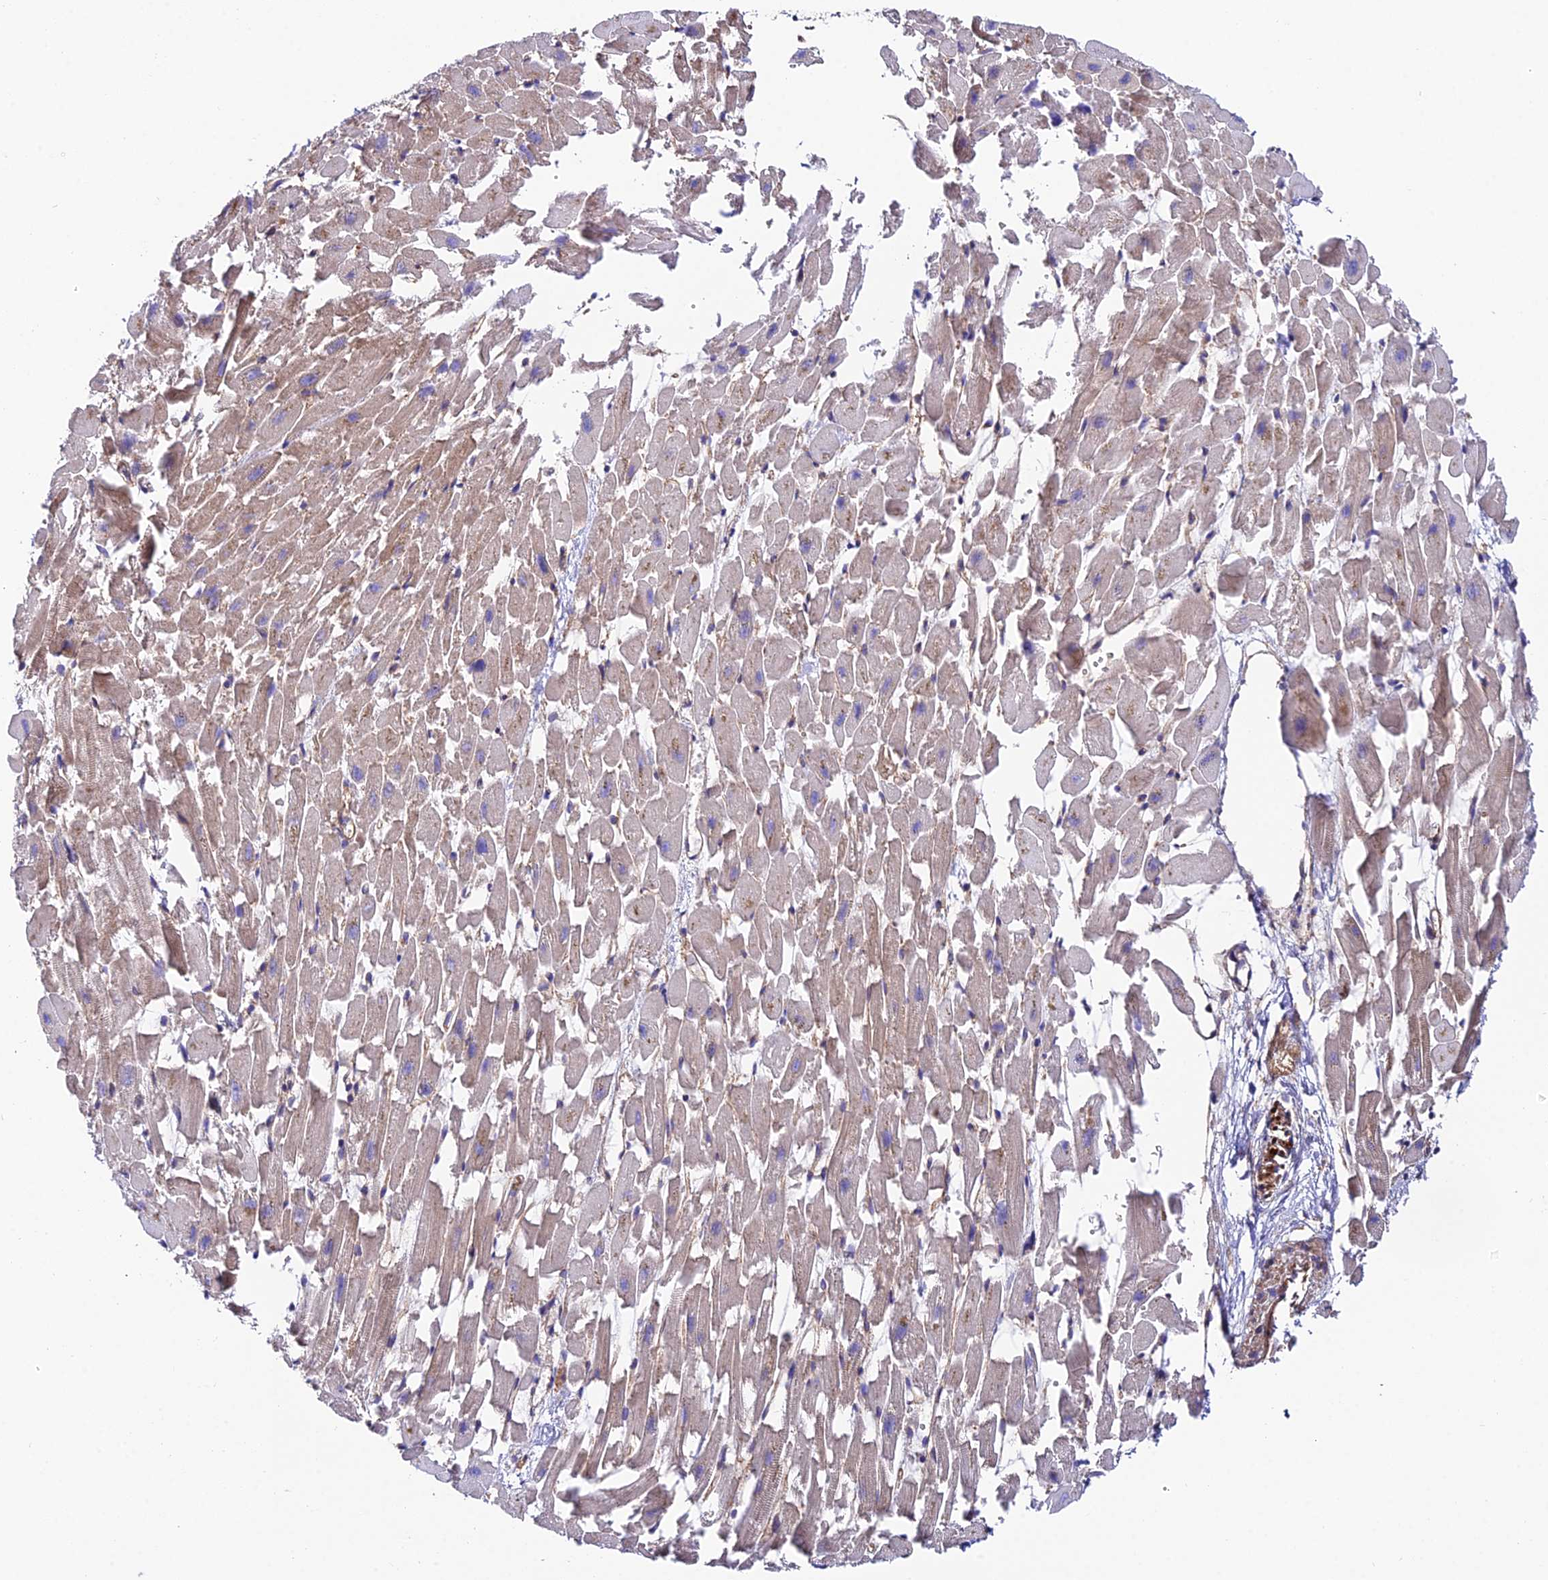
{"staining": {"intensity": "moderate", "quantity": "25%-75%", "location": "cytoplasmic/membranous"}, "tissue": "heart muscle", "cell_type": "Cardiomyocytes", "image_type": "normal", "snomed": [{"axis": "morphology", "description": "Normal tissue, NOS"}, {"axis": "topography", "description": "Heart"}], "caption": "Immunohistochemical staining of benign heart muscle reveals medium levels of moderate cytoplasmic/membranous positivity in approximately 25%-75% of cardiomyocytes.", "gene": "QRFP", "patient": {"sex": "female", "age": 64}}